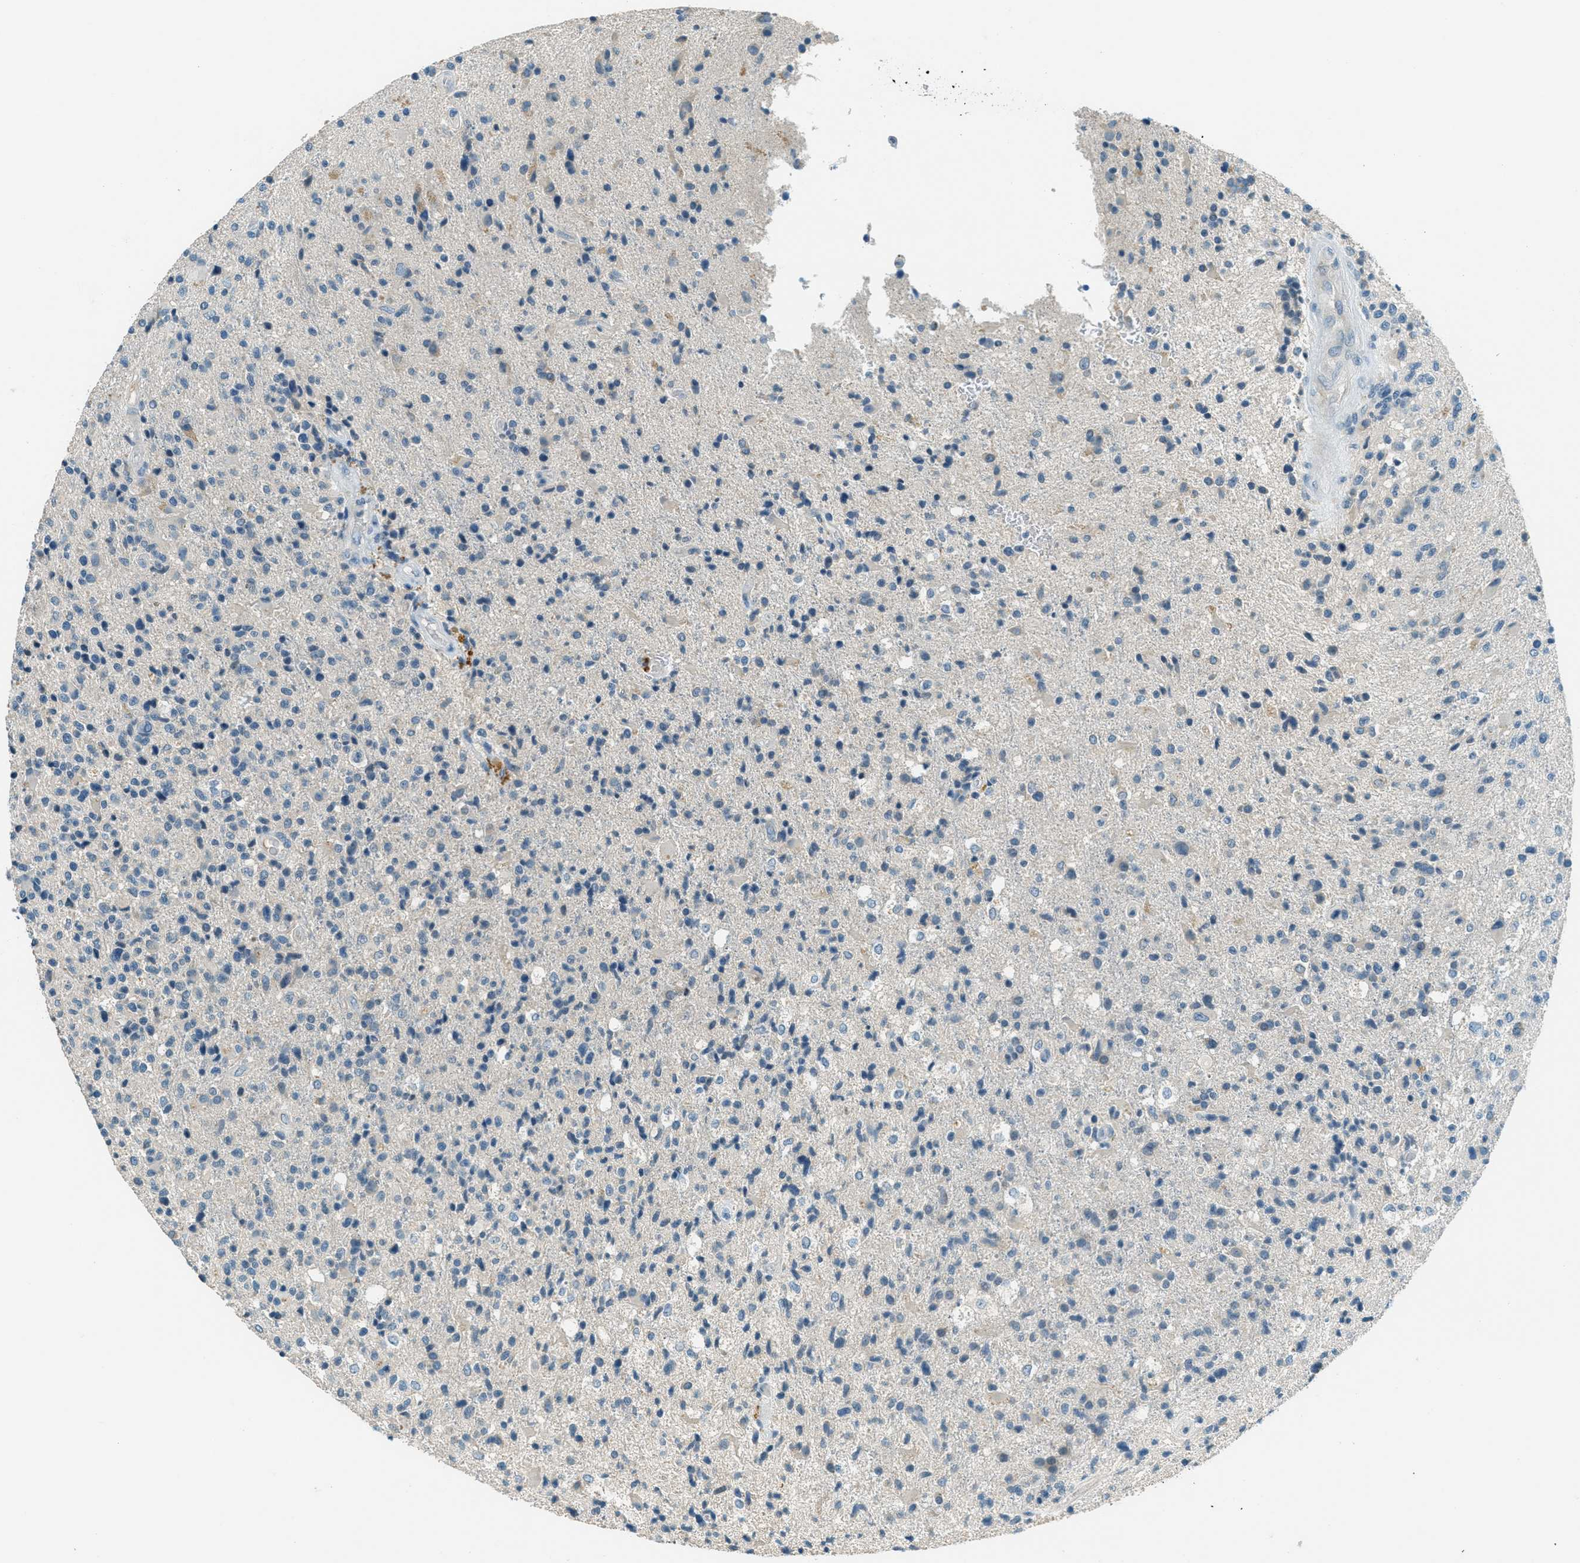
{"staining": {"intensity": "negative", "quantity": "none", "location": "none"}, "tissue": "glioma", "cell_type": "Tumor cells", "image_type": "cancer", "snomed": [{"axis": "morphology", "description": "Glioma, malignant, High grade"}, {"axis": "topography", "description": "Brain"}], "caption": "Immunohistochemical staining of malignant glioma (high-grade) demonstrates no significant positivity in tumor cells. Brightfield microscopy of immunohistochemistry stained with DAB (brown) and hematoxylin (blue), captured at high magnification.", "gene": "MSLN", "patient": {"sex": "male", "age": 72}}